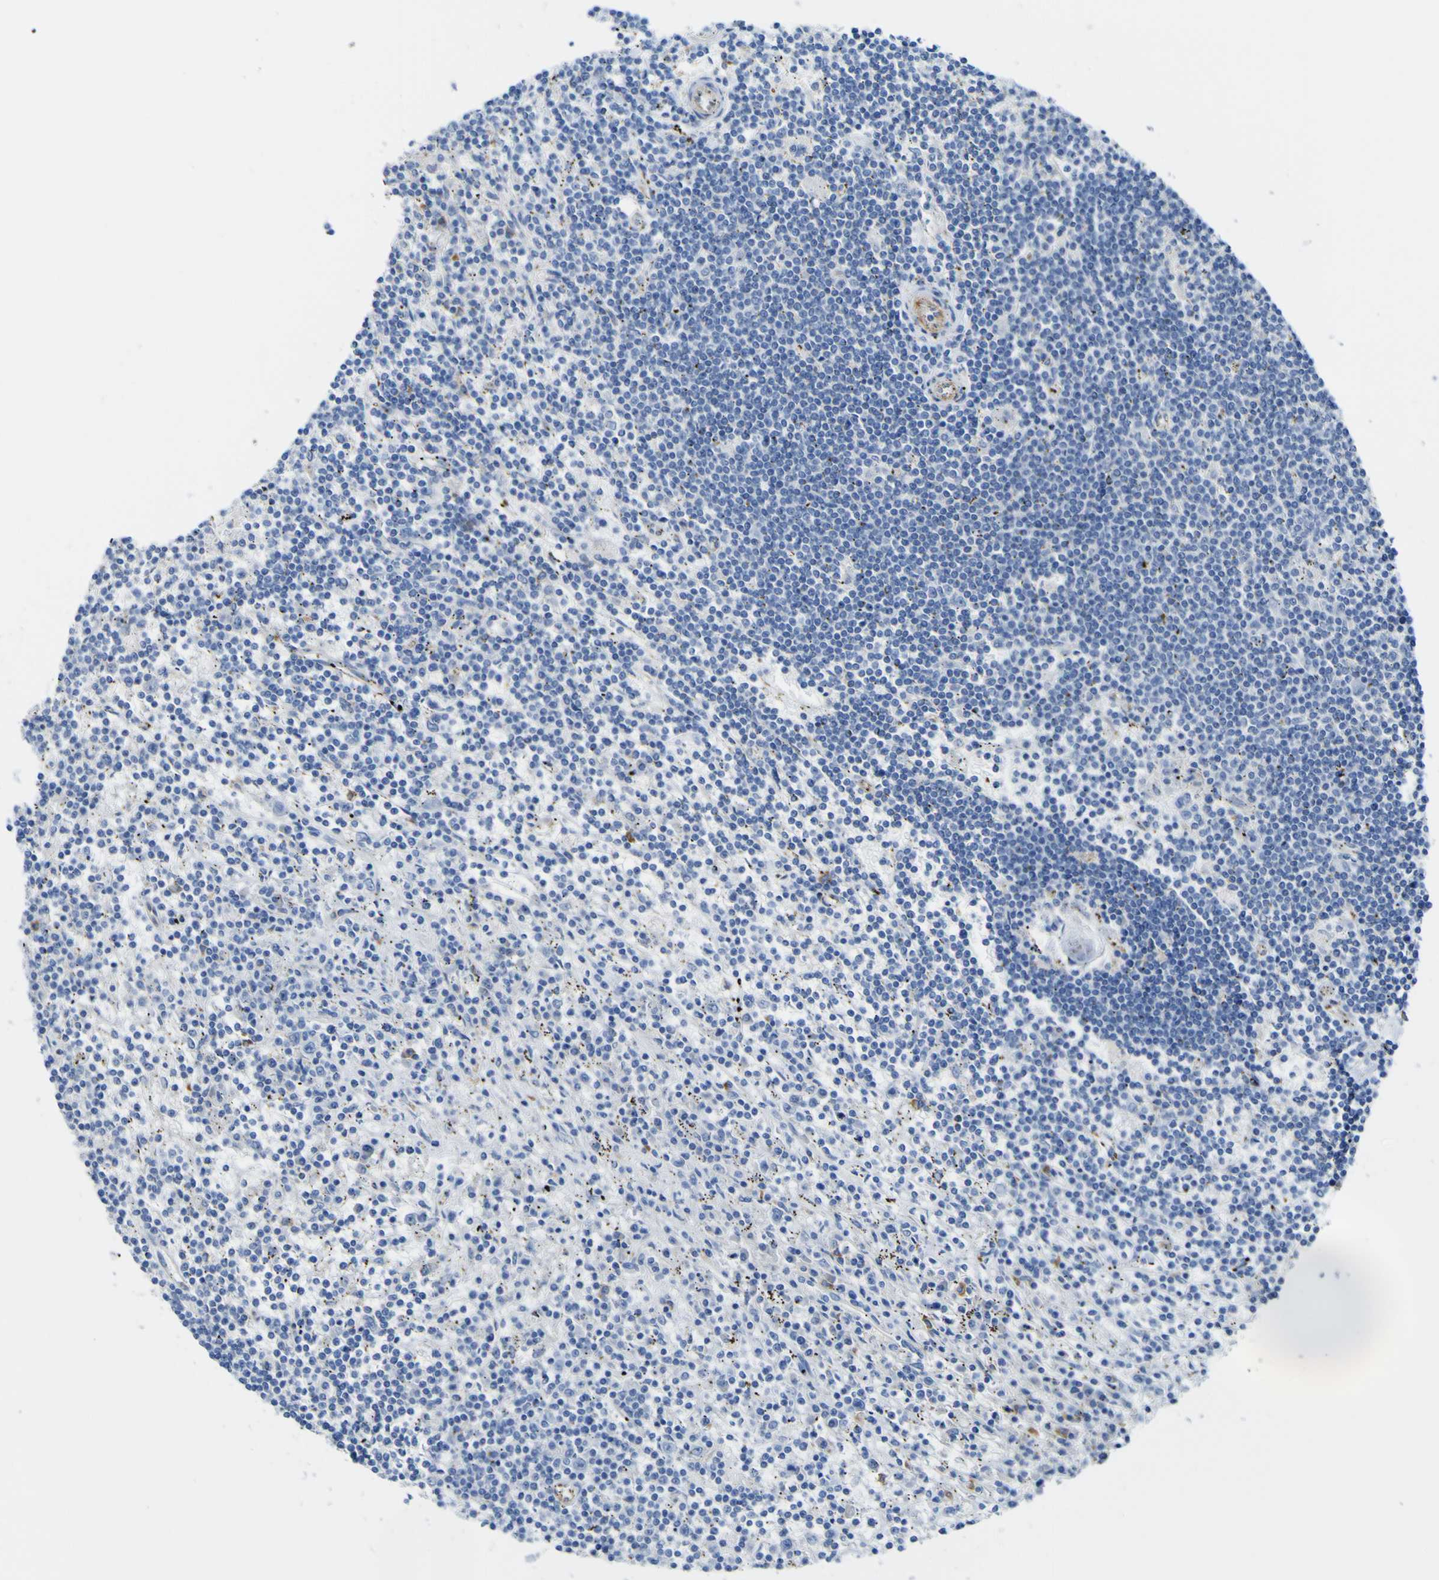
{"staining": {"intensity": "negative", "quantity": "none", "location": "none"}, "tissue": "lymphoma", "cell_type": "Tumor cells", "image_type": "cancer", "snomed": [{"axis": "morphology", "description": "Malignant lymphoma, non-Hodgkin's type, Low grade"}, {"axis": "topography", "description": "Spleen"}], "caption": "Low-grade malignant lymphoma, non-Hodgkin's type was stained to show a protein in brown. There is no significant staining in tumor cells. (DAB IHC with hematoxylin counter stain).", "gene": "CD93", "patient": {"sex": "male", "age": 76}}